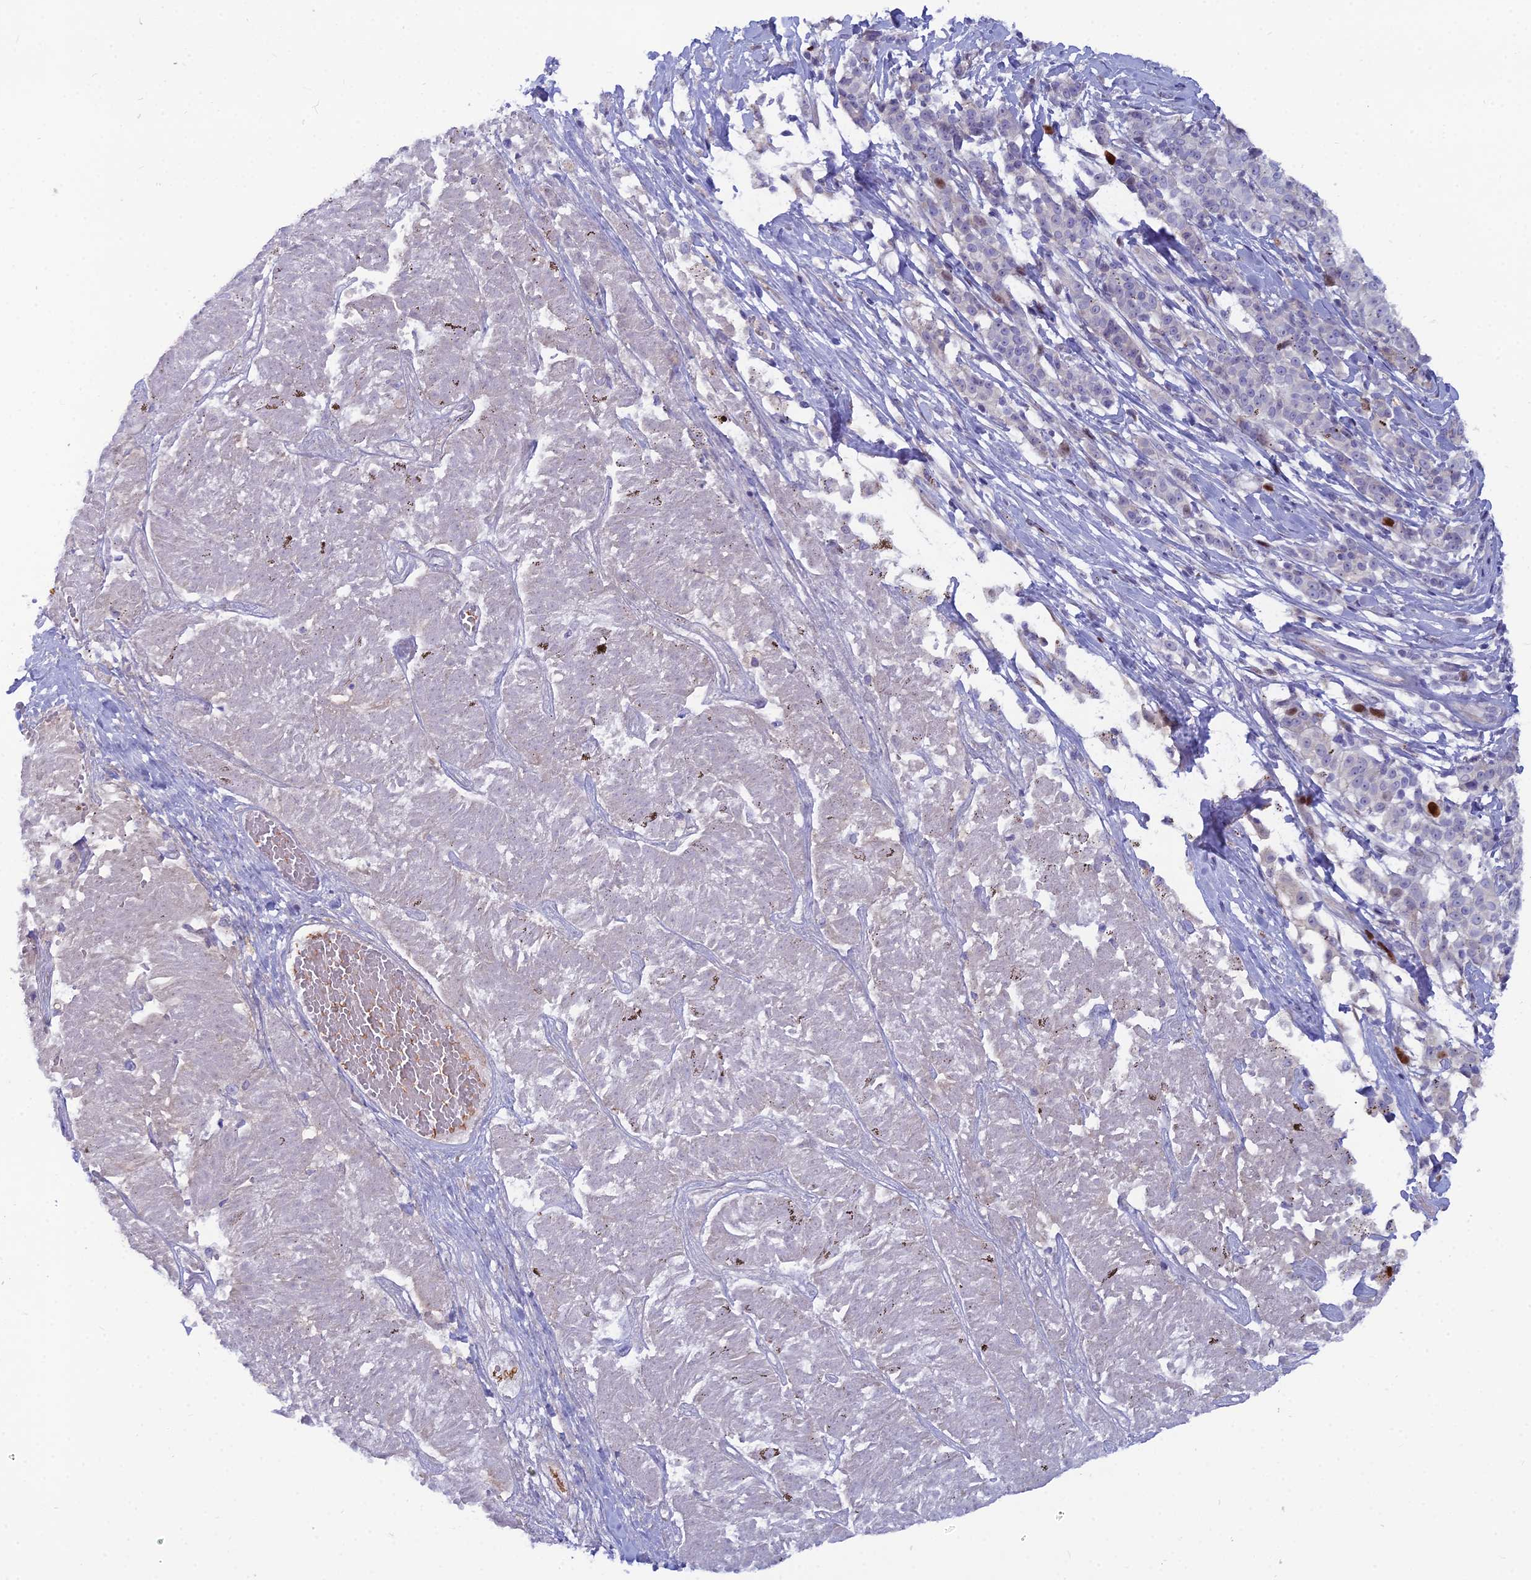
{"staining": {"intensity": "negative", "quantity": "none", "location": "none"}, "tissue": "melanoma", "cell_type": "Tumor cells", "image_type": "cancer", "snomed": [{"axis": "morphology", "description": "Malignant melanoma, NOS"}, {"axis": "topography", "description": "Skin"}], "caption": "An IHC histopathology image of melanoma is shown. There is no staining in tumor cells of melanoma.", "gene": "NUSAP1", "patient": {"sex": "female", "age": 72}}